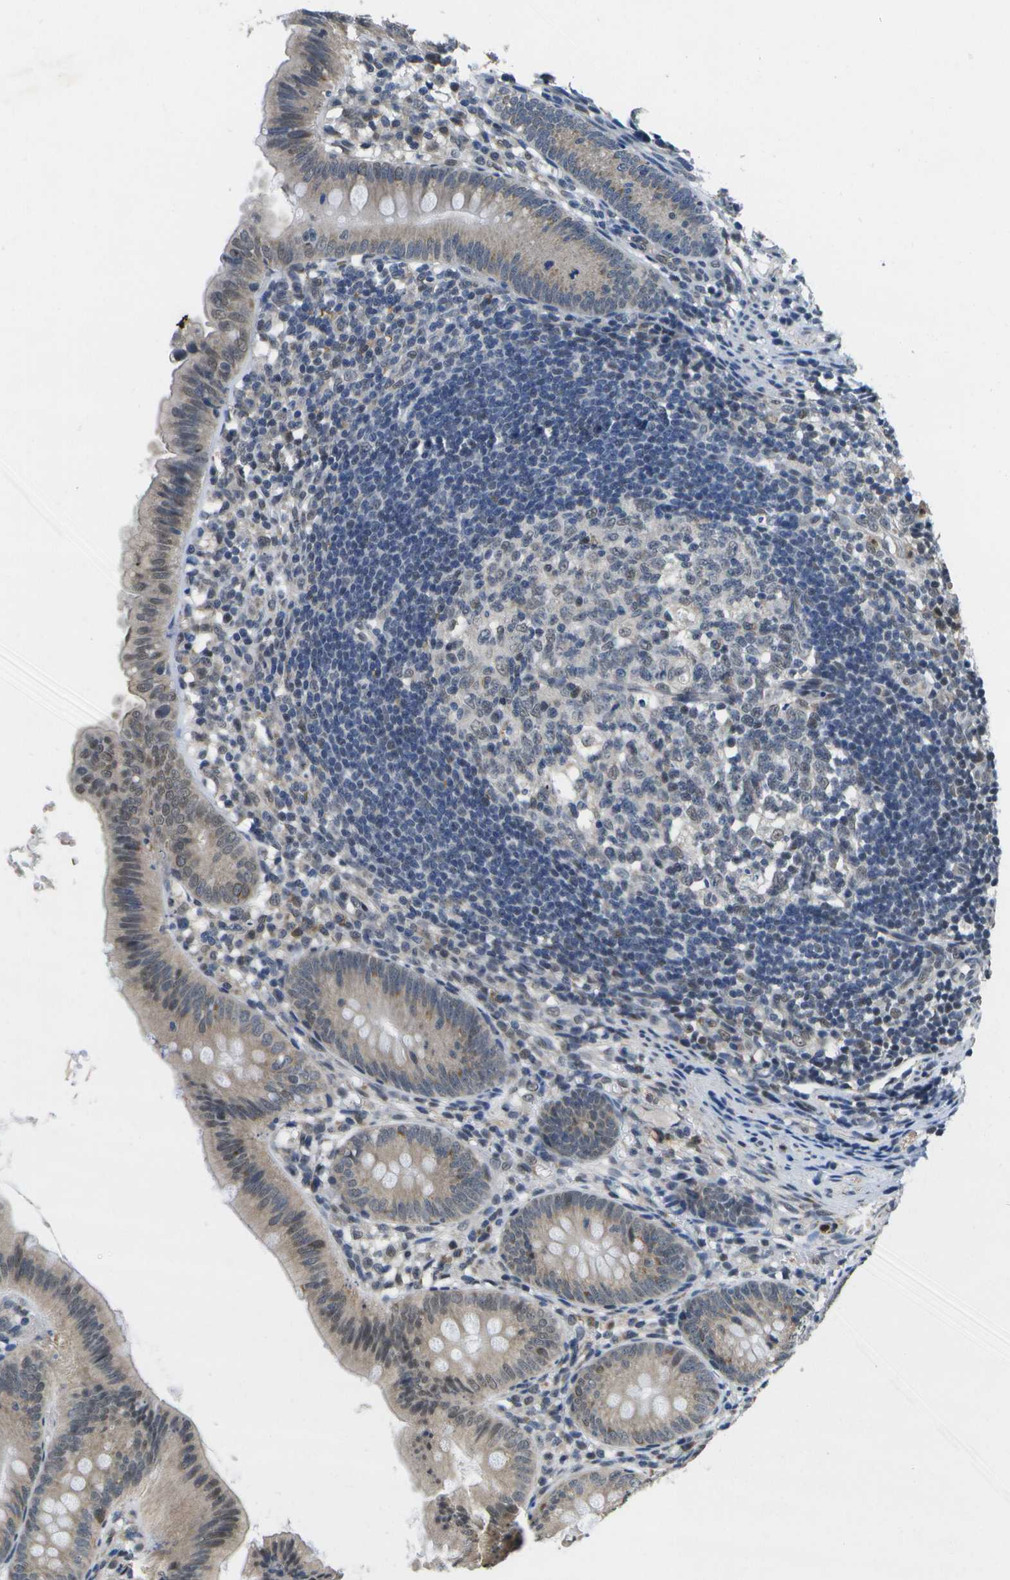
{"staining": {"intensity": "weak", "quantity": "<25%", "location": "nuclear"}, "tissue": "appendix", "cell_type": "Glandular cells", "image_type": "normal", "snomed": [{"axis": "morphology", "description": "Normal tissue, NOS"}, {"axis": "topography", "description": "Appendix"}], "caption": "The immunohistochemistry photomicrograph has no significant positivity in glandular cells of appendix.", "gene": "DSE", "patient": {"sex": "male", "age": 1}}